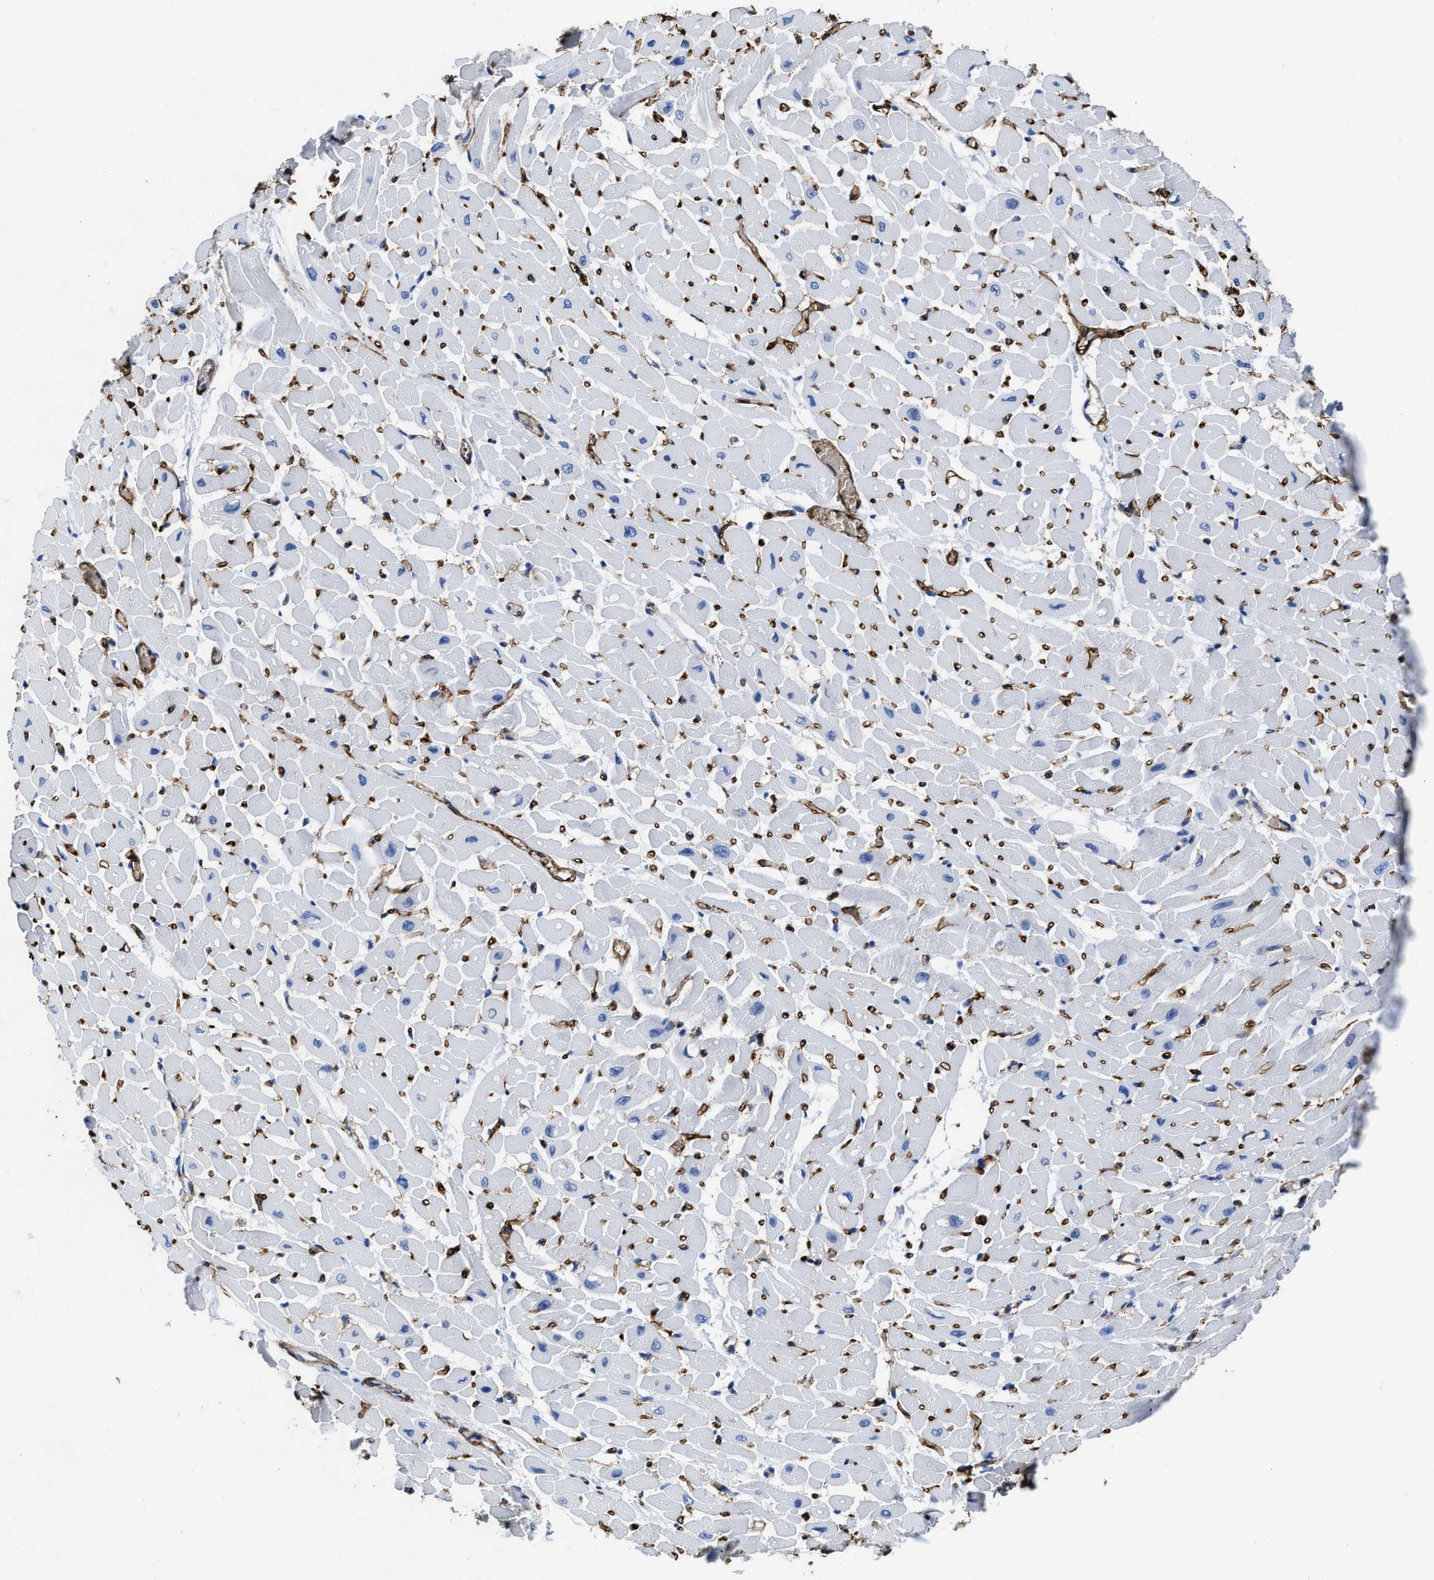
{"staining": {"intensity": "negative", "quantity": "none", "location": "none"}, "tissue": "heart muscle", "cell_type": "Cardiomyocytes", "image_type": "normal", "snomed": [{"axis": "morphology", "description": "Normal tissue, NOS"}, {"axis": "topography", "description": "Heart"}], "caption": "Immunohistochemistry (IHC) histopathology image of benign heart muscle: human heart muscle stained with DAB (3,3'-diaminobenzidine) displays no significant protein expression in cardiomyocytes. (Brightfield microscopy of DAB (3,3'-diaminobenzidine) immunohistochemistry at high magnification).", "gene": "AQP1", "patient": {"sex": "male", "age": 45}}